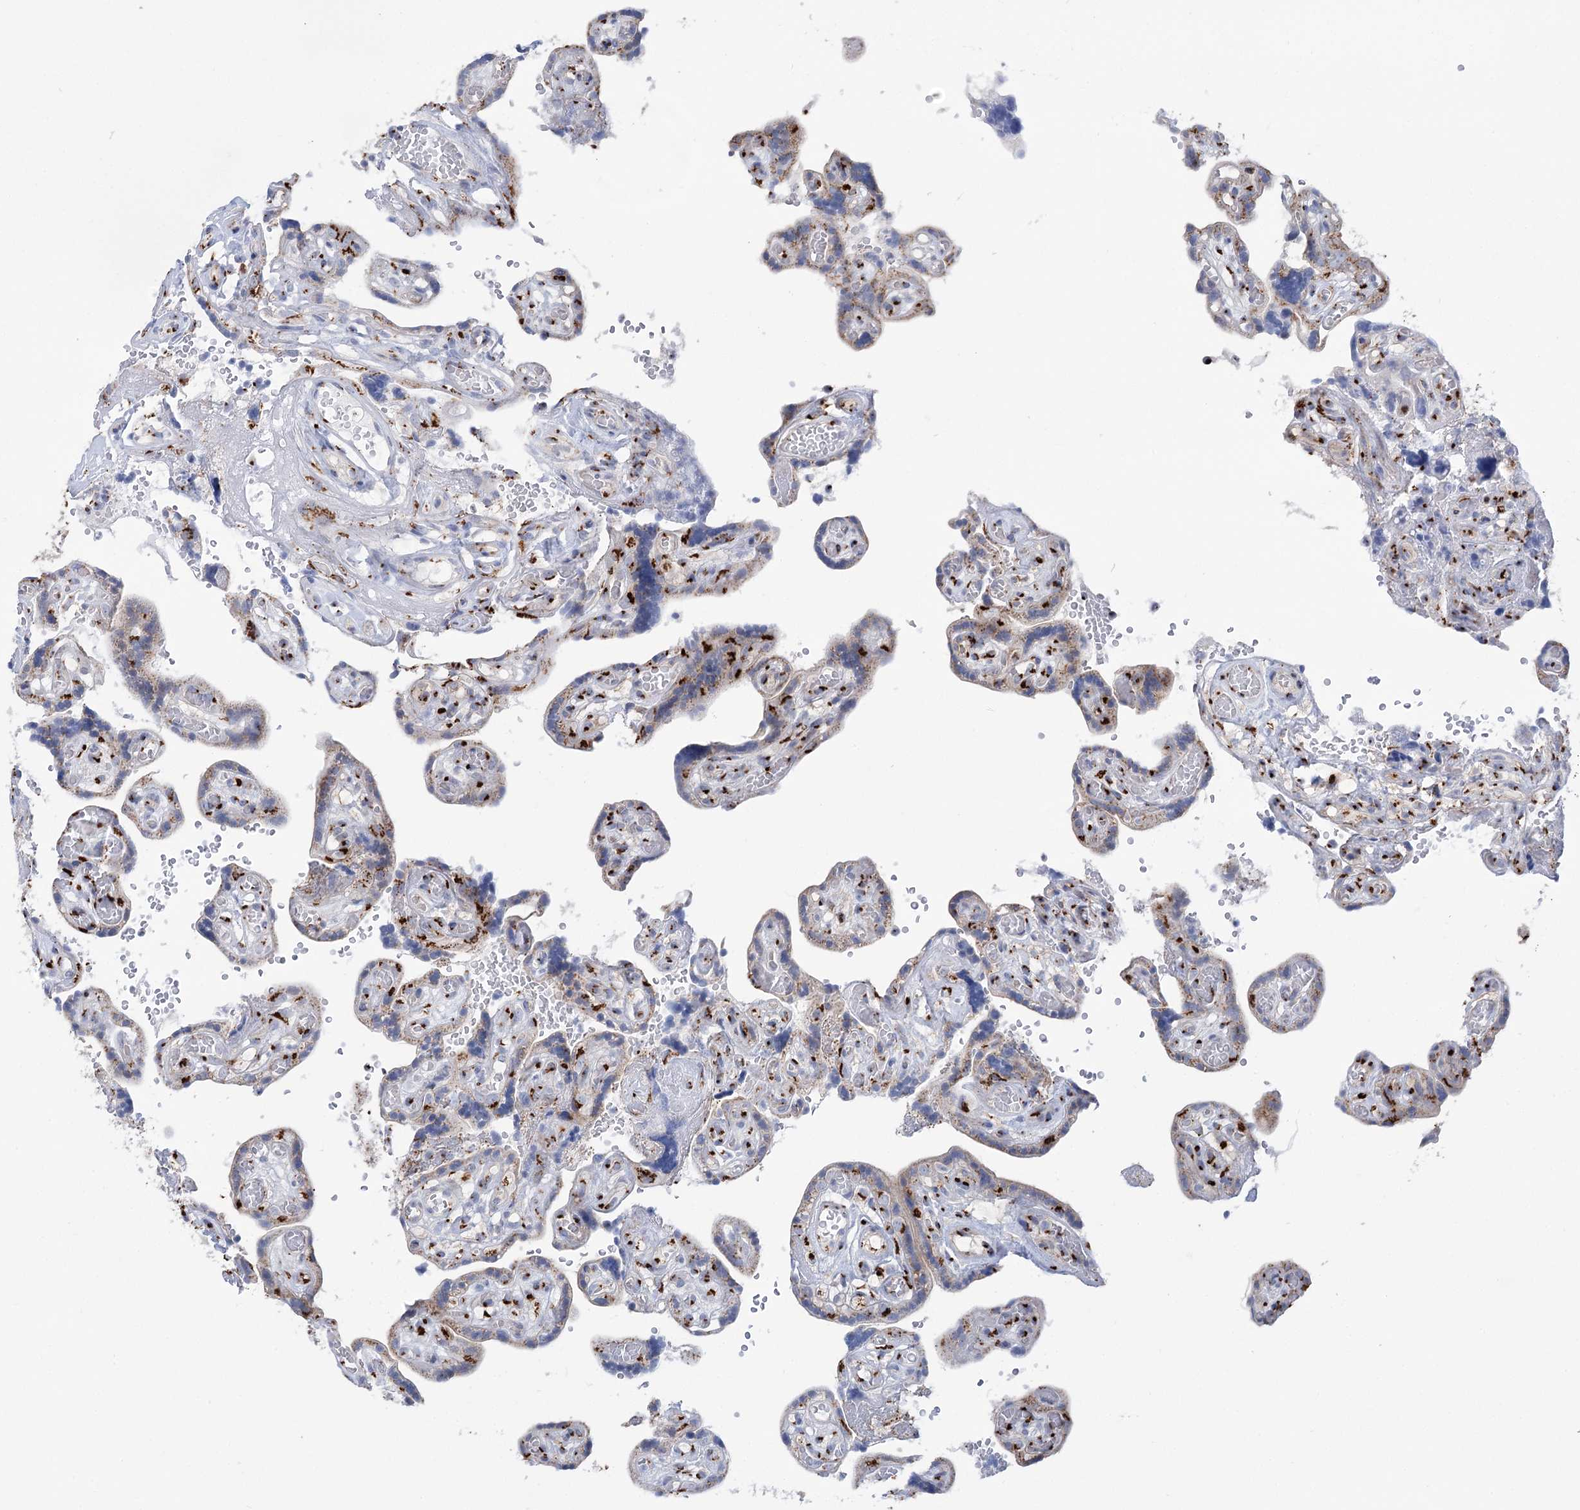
{"staining": {"intensity": "strong", "quantity": ">75%", "location": "cytoplasmic/membranous"}, "tissue": "placenta", "cell_type": "Decidual cells", "image_type": "normal", "snomed": [{"axis": "morphology", "description": "Normal tissue, NOS"}, {"axis": "topography", "description": "Placenta"}], "caption": "Immunohistochemical staining of unremarkable human placenta demonstrates strong cytoplasmic/membranous protein expression in approximately >75% of decidual cells.", "gene": "TMEM165", "patient": {"sex": "female", "age": 30}}